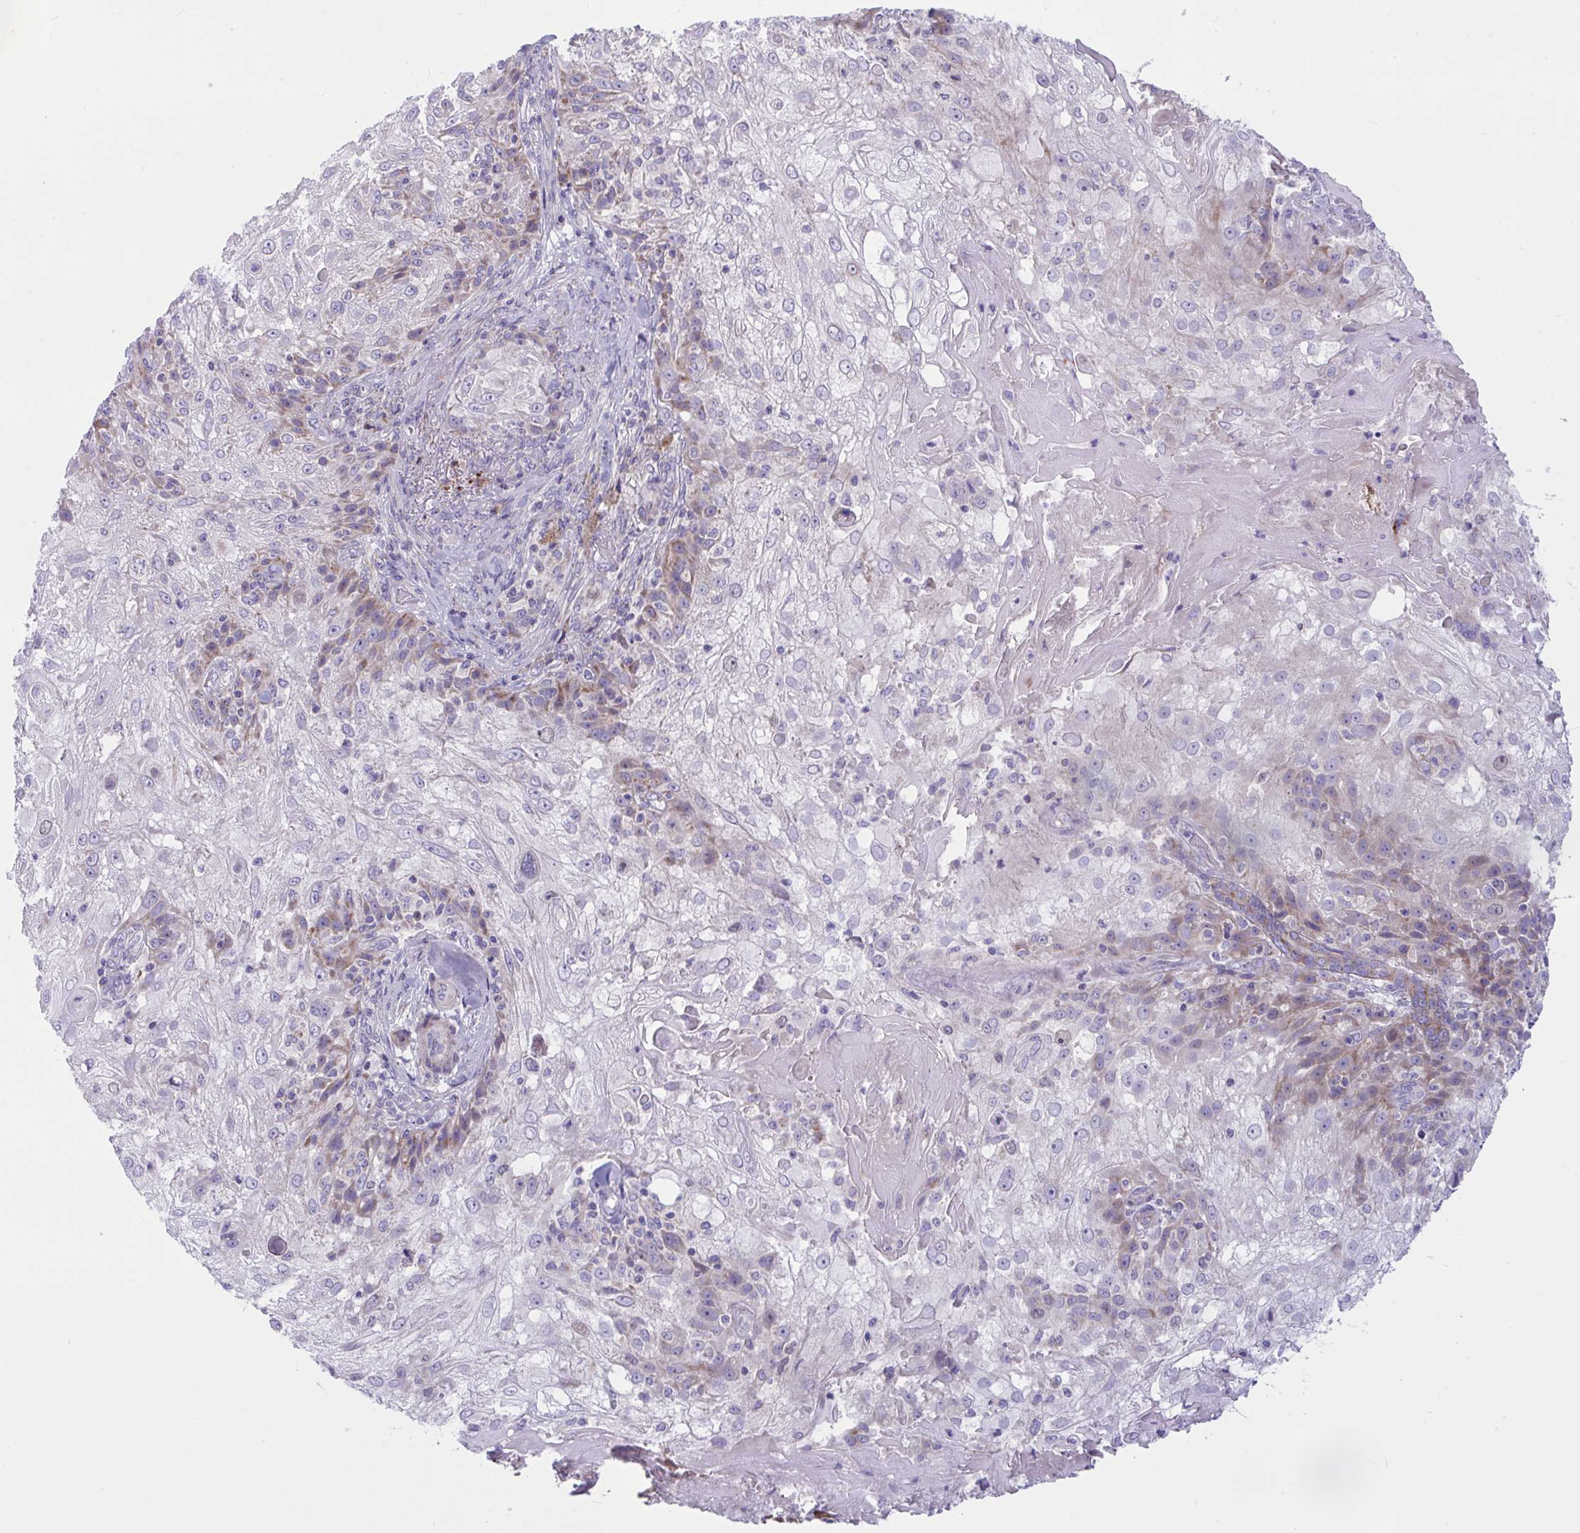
{"staining": {"intensity": "moderate", "quantity": "<25%", "location": "cytoplasmic/membranous"}, "tissue": "skin cancer", "cell_type": "Tumor cells", "image_type": "cancer", "snomed": [{"axis": "morphology", "description": "Normal tissue, NOS"}, {"axis": "morphology", "description": "Squamous cell carcinoma, NOS"}, {"axis": "topography", "description": "Skin"}], "caption": "Human skin squamous cell carcinoma stained for a protein (brown) shows moderate cytoplasmic/membranous positive staining in about <25% of tumor cells.", "gene": "DTX3", "patient": {"sex": "female", "age": 83}}